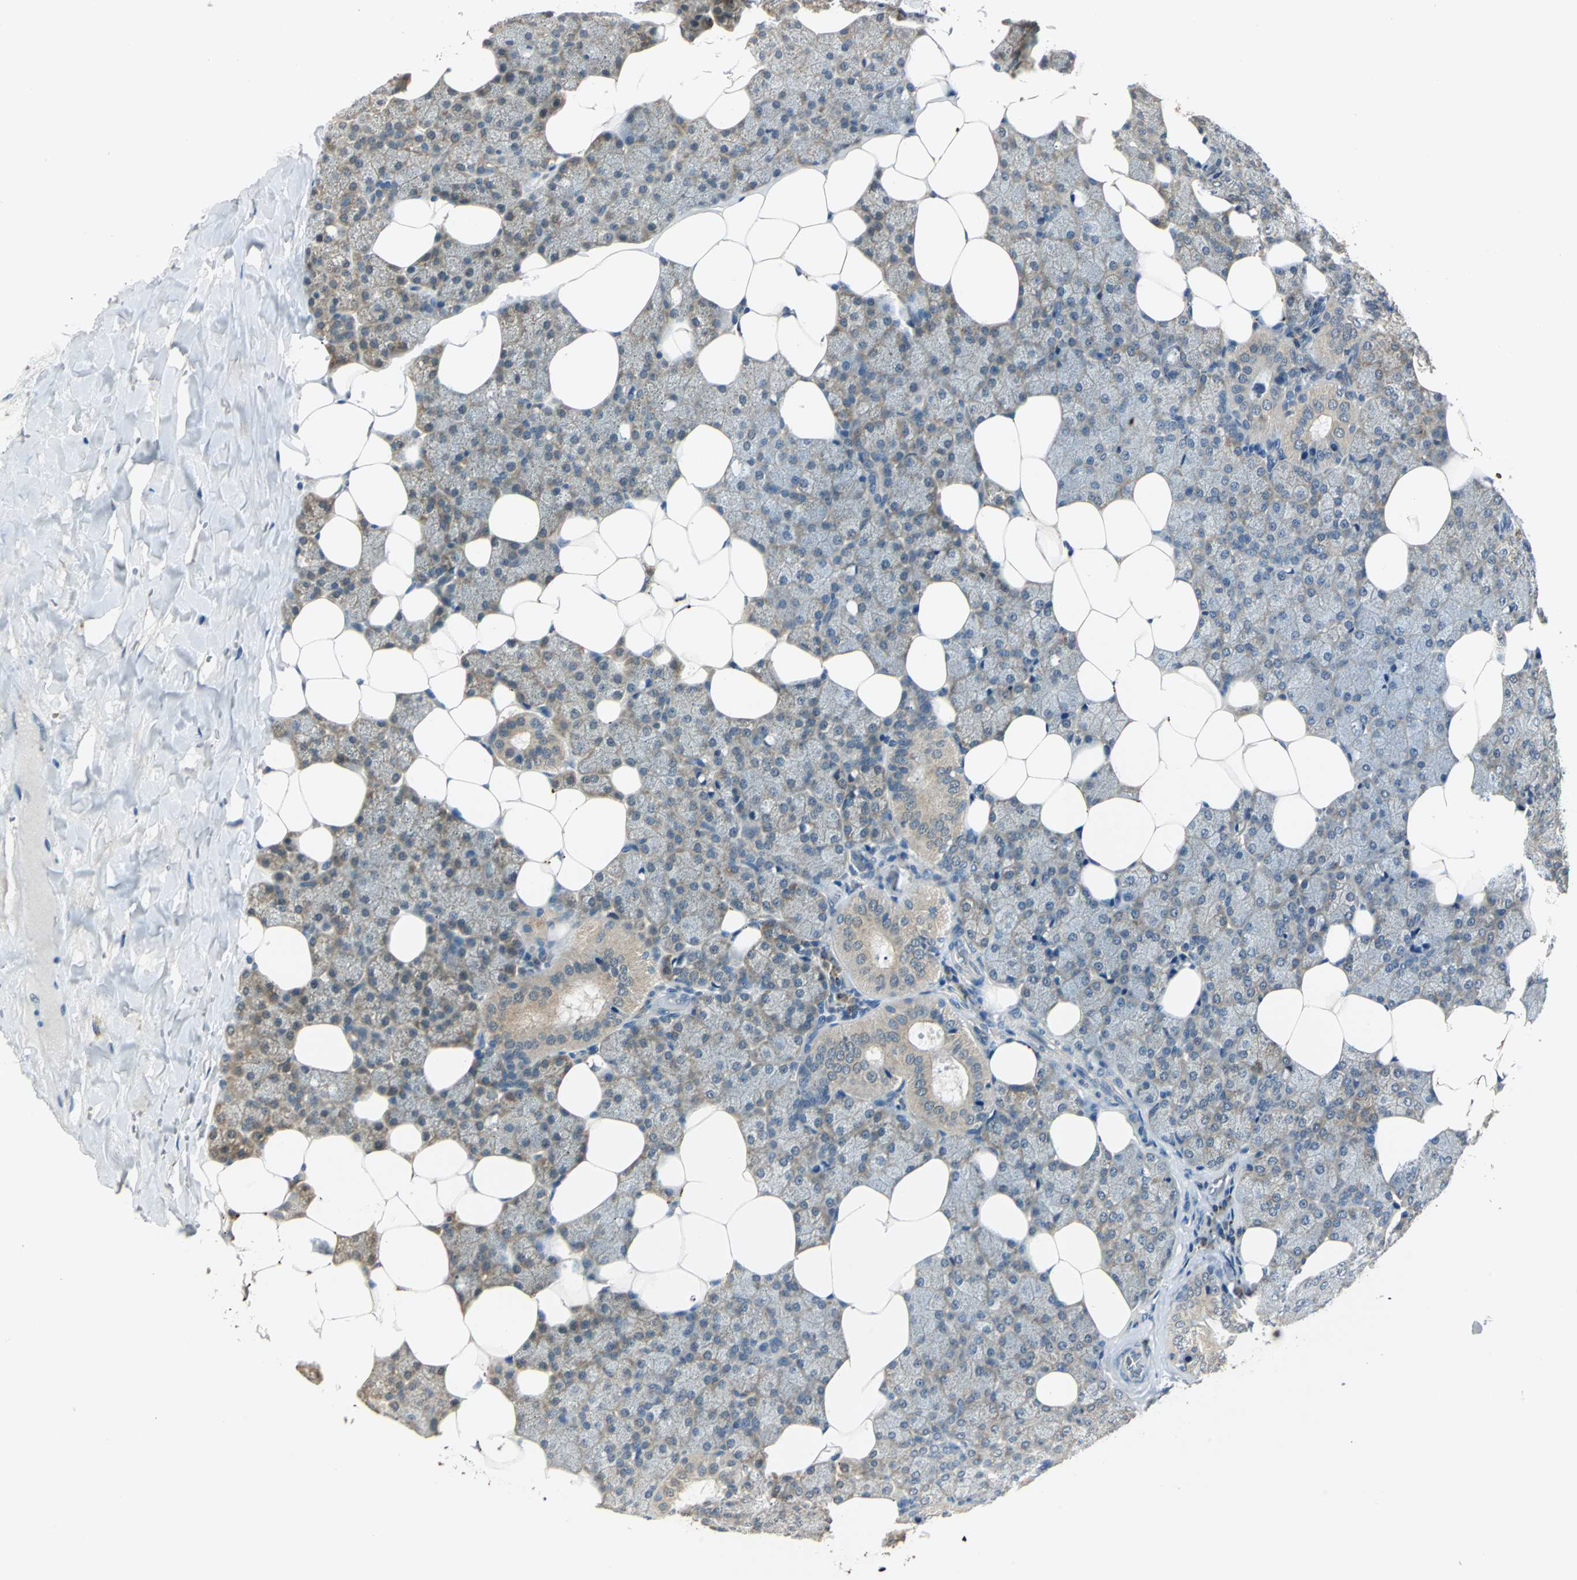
{"staining": {"intensity": "weak", "quantity": "<25%", "location": "cytoplasmic/membranous"}, "tissue": "salivary gland", "cell_type": "Glandular cells", "image_type": "normal", "snomed": [{"axis": "morphology", "description": "Normal tissue, NOS"}, {"axis": "topography", "description": "Lymph node"}, {"axis": "topography", "description": "Salivary gland"}], "caption": "DAB immunohistochemical staining of unremarkable human salivary gland displays no significant expression in glandular cells.", "gene": "NIT1", "patient": {"sex": "male", "age": 8}}